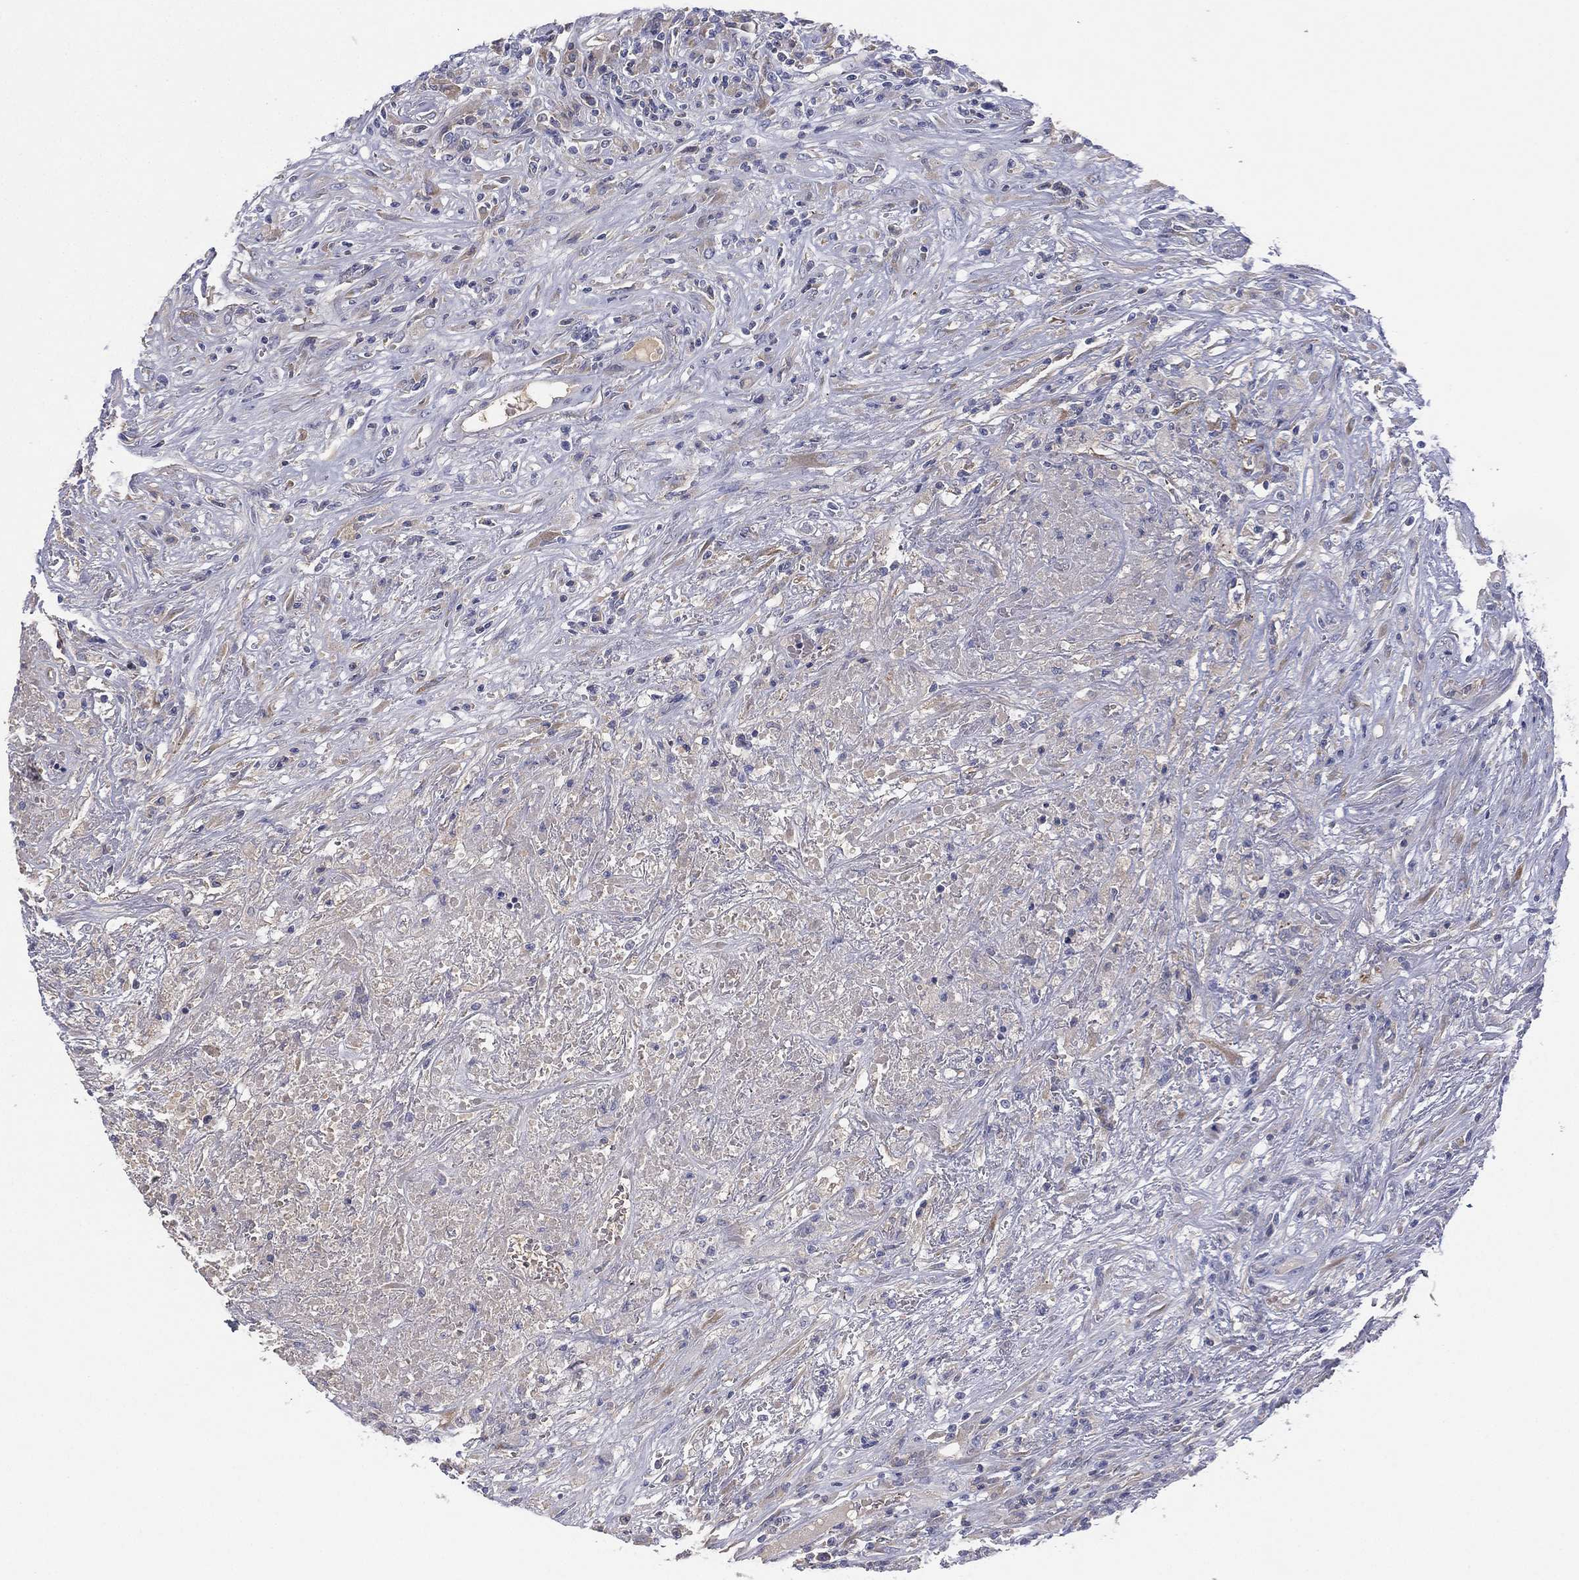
{"staining": {"intensity": "negative", "quantity": "none", "location": "none"}, "tissue": "lymphoma", "cell_type": "Tumor cells", "image_type": "cancer", "snomed": [{"axis": "morphology", "description": "Malignant lymphoma, non-Hodgkin's type, High grade"}, {"axis": "topography", "description": "Lung"}], "caption": "Tumor cells show no significant expression in high-grade malignant lymphoma, non-Hodgkin's type. The staining is performed using DAB brown chromogen with nuclei counter-stained in using hematoxylin.", "gene": "CYP2D6", "patient": {"sex": "male", "age": 79}}